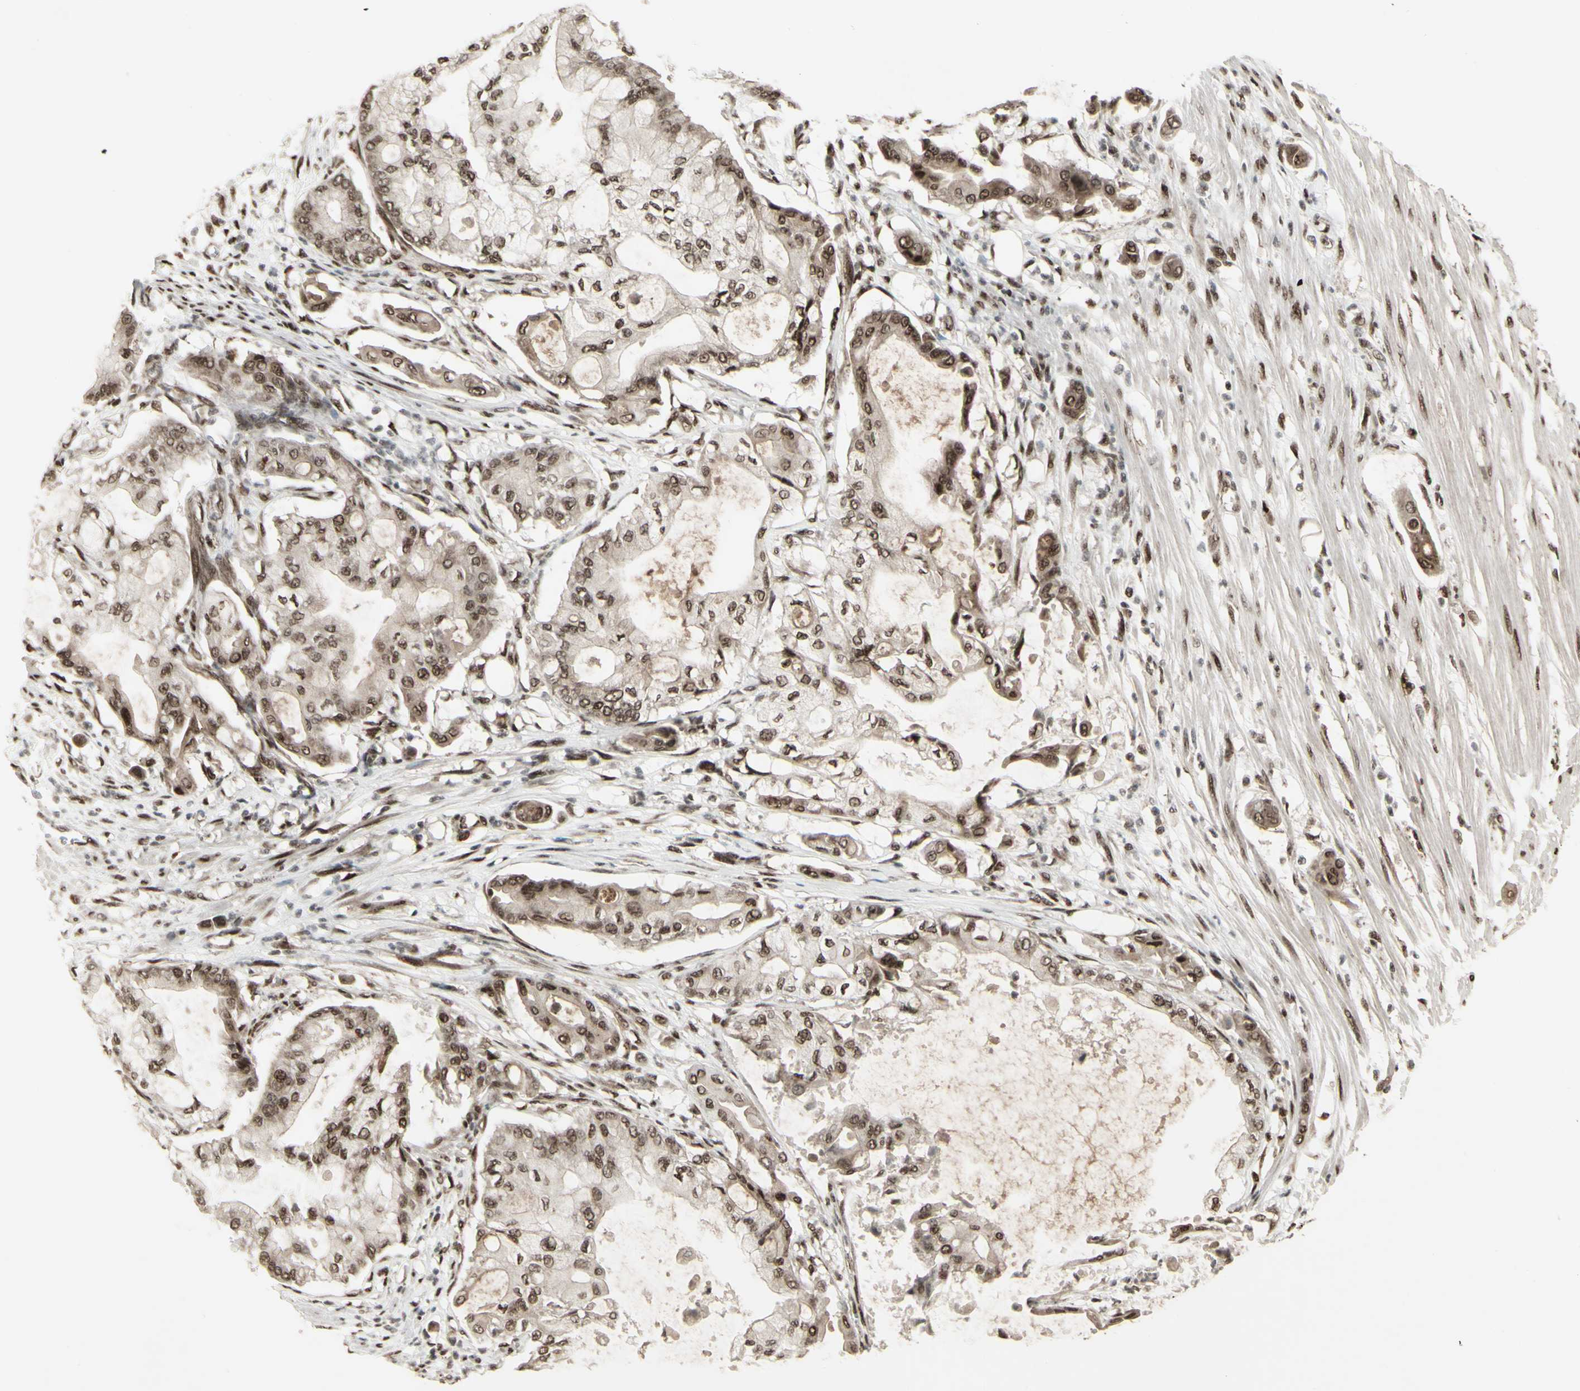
{"staining": {"intensity": "moderate", "quantity": ">75%", "location": "cytoplasmic/membranous,nuclear"}, "tissue": "pancreatic cancer", "cell_type": "Tumor cells", "image_type": "cancer", "snomed": [{"axis": "morphology", "description": "Adenocarcinoma, NOS"}, {"axis": "morphology", "description": "Adenocarcinoma, metastatic, NOS"}, {"axis": "topography", "description": "Lymph node"}, {"axis": "topography", "description": "Pancreas"}, {"axis": "topography", "description": "Duodenum"}], "caption": "This is an image of IHC staining of pancreatic cancer (metastatic adenocarcinoma), which shows moderate staining in the cytoplasmic/membranous and nuclear of tumor cells.", "gene": "CBX1", "patient": {"sex": "female", "age": 64}}